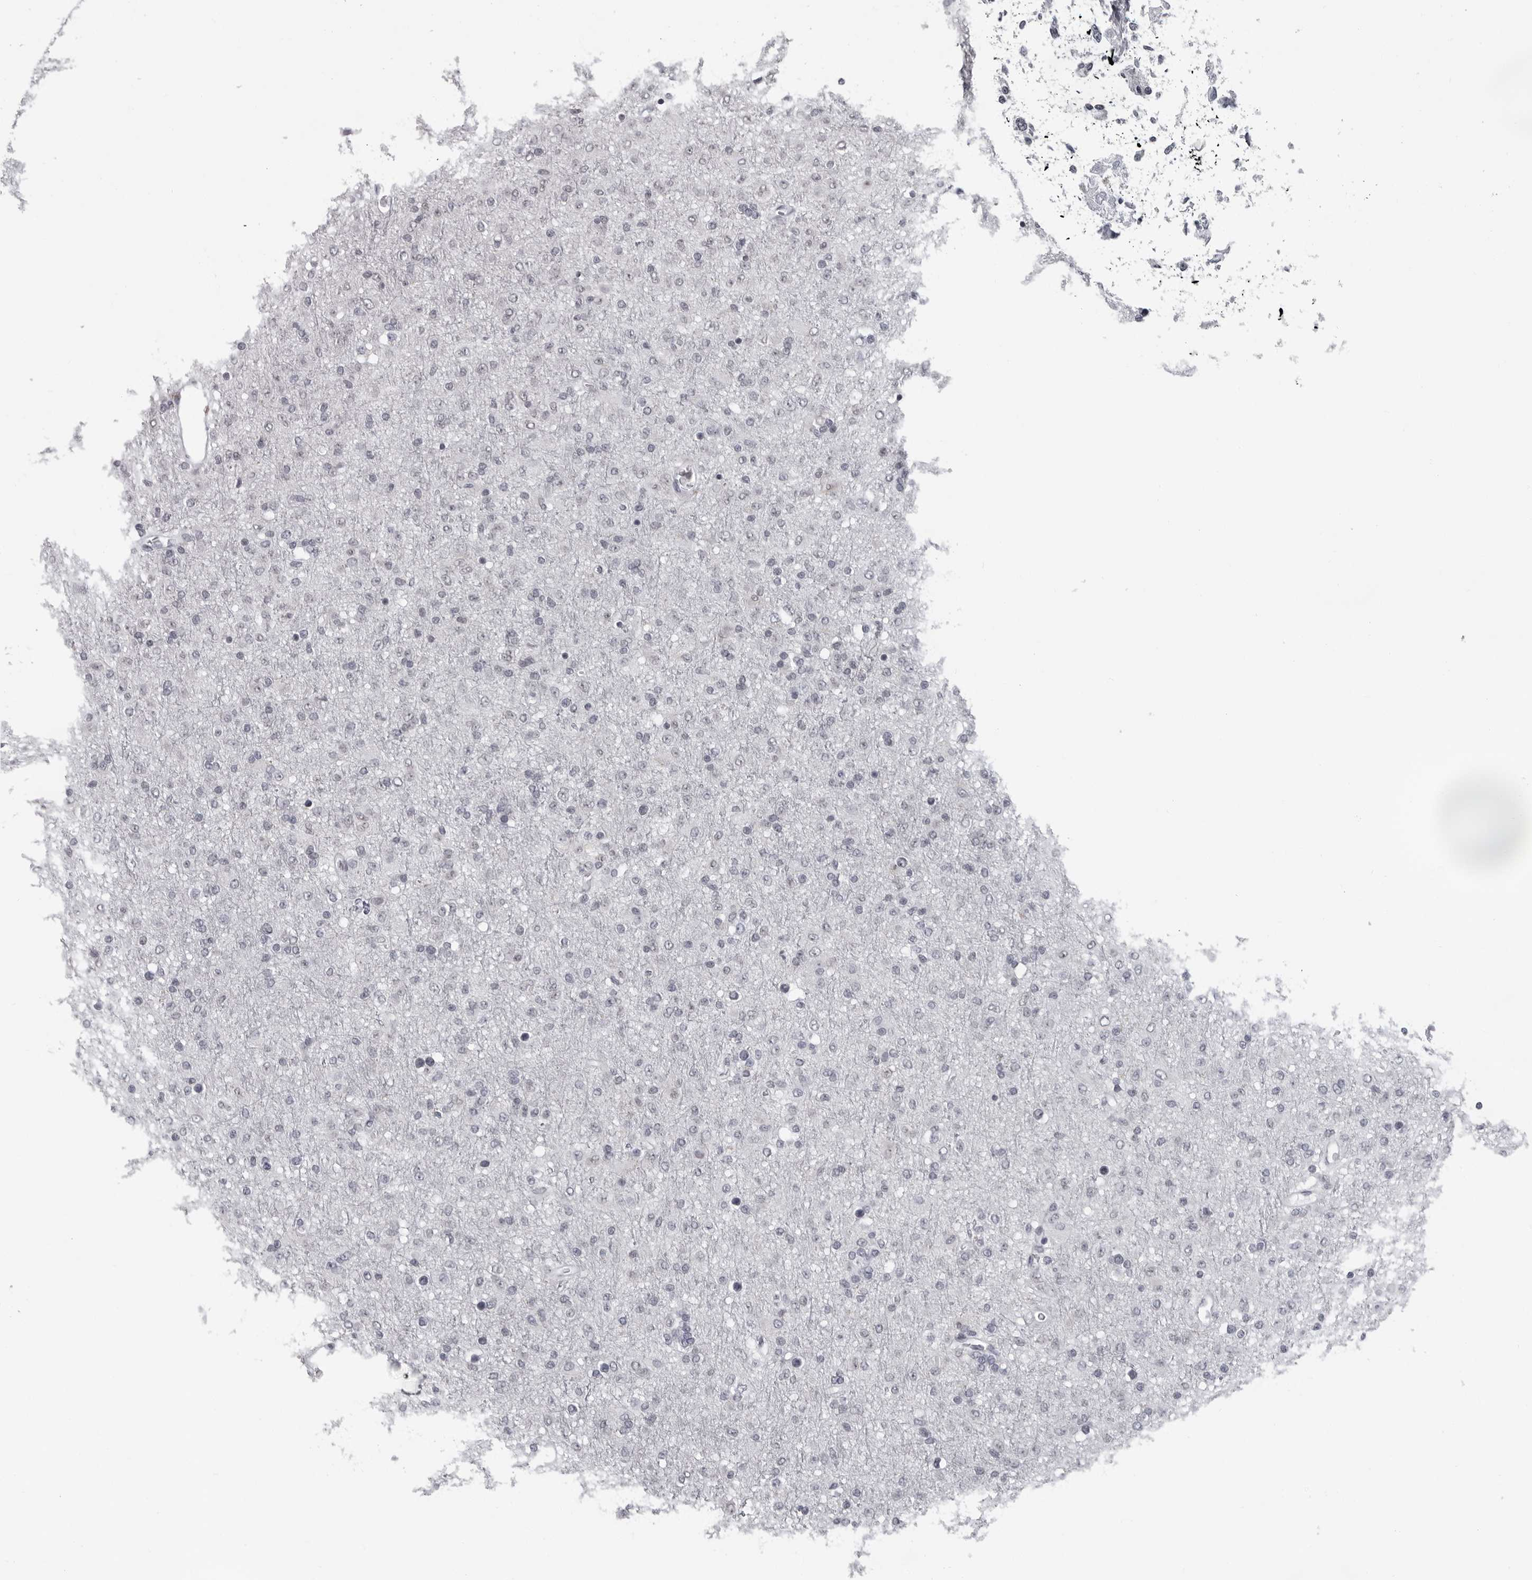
{"staining": {"intensity": "negative", "quantity": "none", "location": "none"}, "tissue": "glioma", "cell_type": "Tumor cells", "image_type": "cancer", "snomed": [{"axis": "morphology", "description": "Glioma, malignant, Low grade"}, {"axis": "topography", "description": "Brain"}], "caption": "DAB immunohistochemical staining of glioma shows no significant expression in tumor cells.", "gene": "LZIC", "patient": {"sex": "male", "age": 65}}